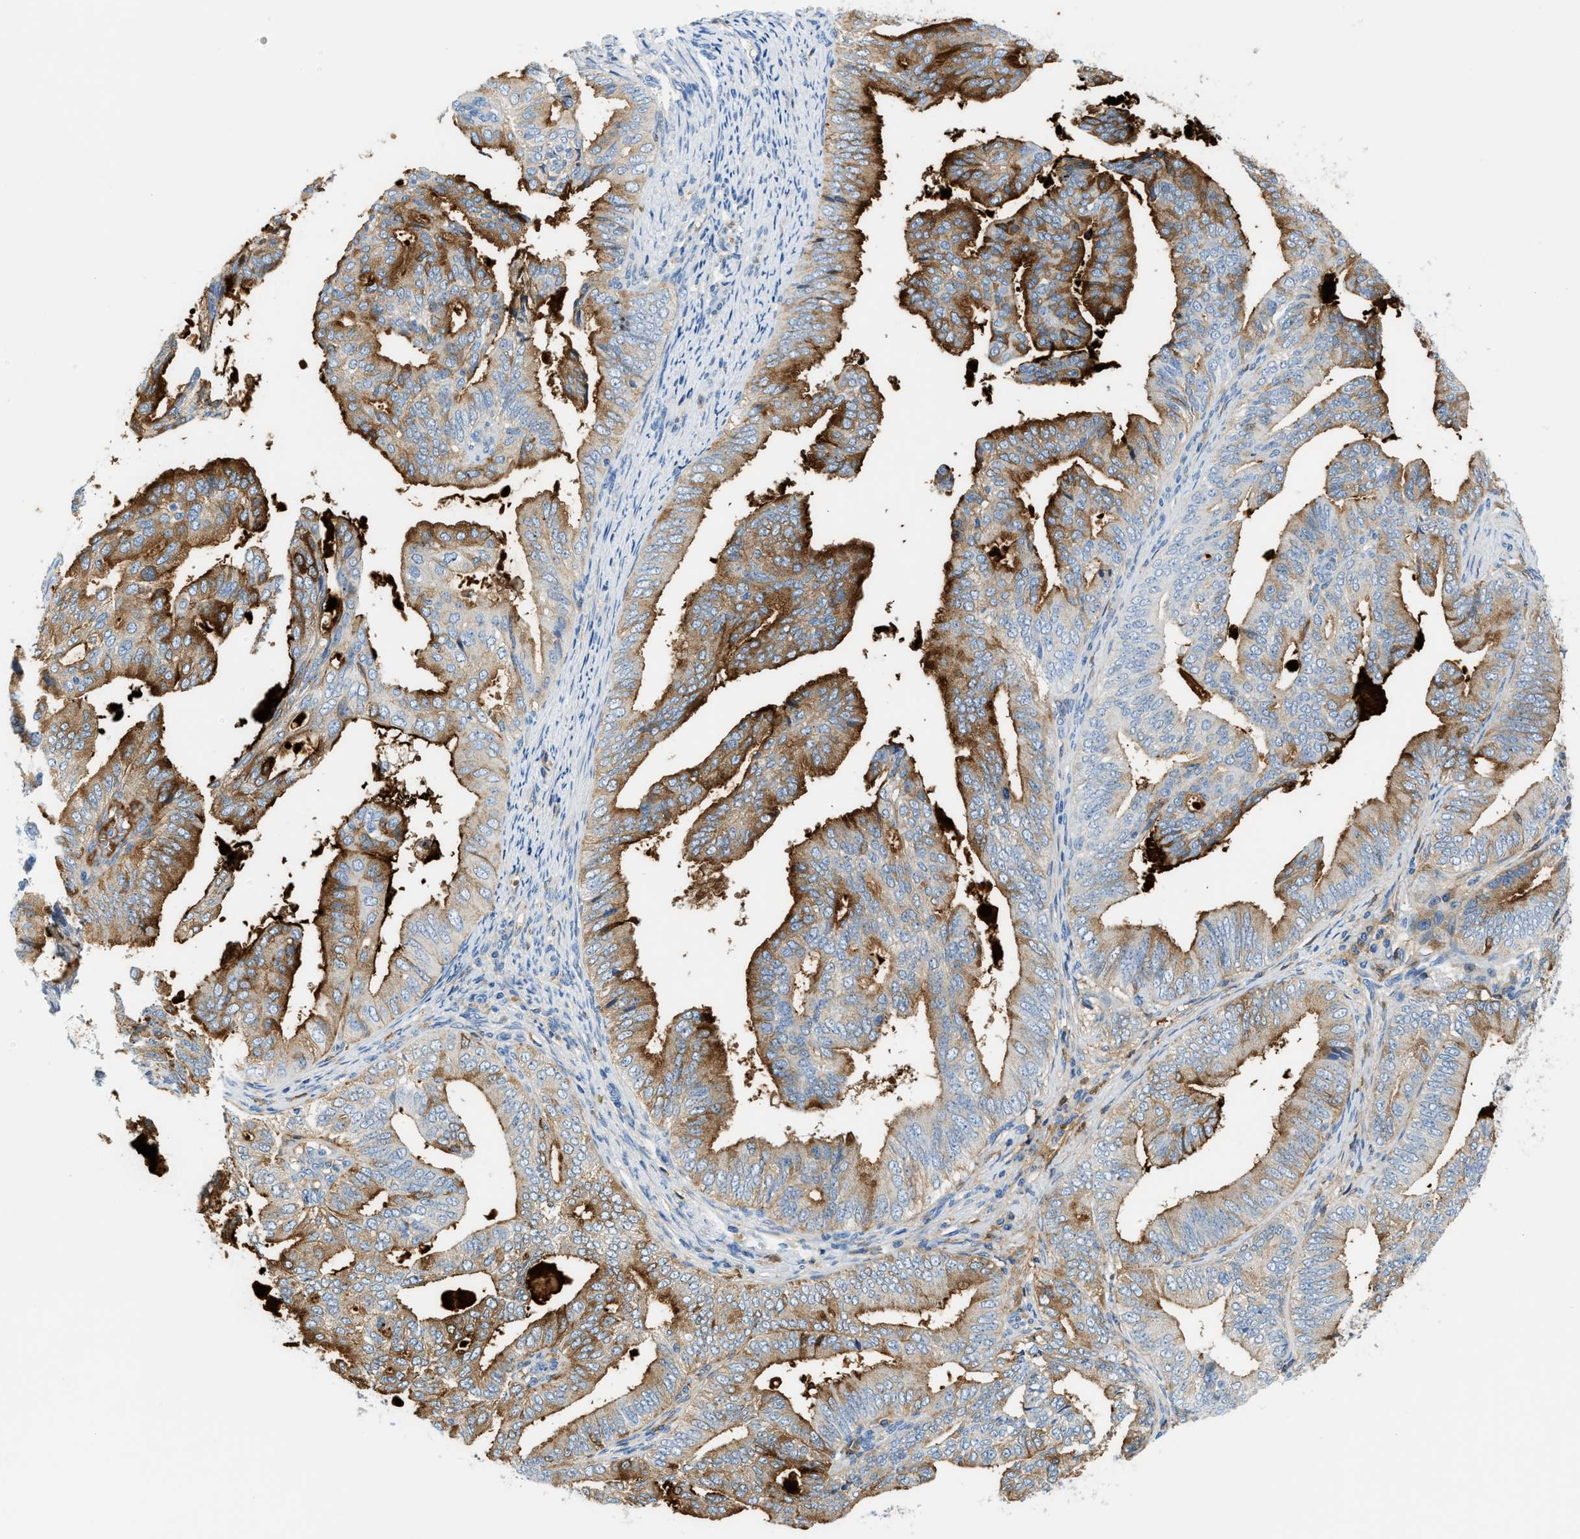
{"staining": {"intensity": "moderate", "quantity": ">75%", "location": "cytoplasmic/membranous"}, "tissue": "endometrial cancer", "cell_type": "Tumor cells", "image_type": "cancer", "snomed": [{"axis": "morphology", "description": "Adenocarcinoma, NOS"}, {"axis": "topography", "description": "Endometrium"}], "caption": "Immunohistochemistry (IHC) image of neoplastic tissue: adenocarcinoma (endometrial) stained using immunohistochemistry (IHC) shows medium levels of moderate protein expression localized specifically in the cytoplasmic/membranous of tumor cells, appearing as a cytoplasmic/membranous brown color.", "gene": "CFI", "patient": {"sex": "female", "age": 58}}